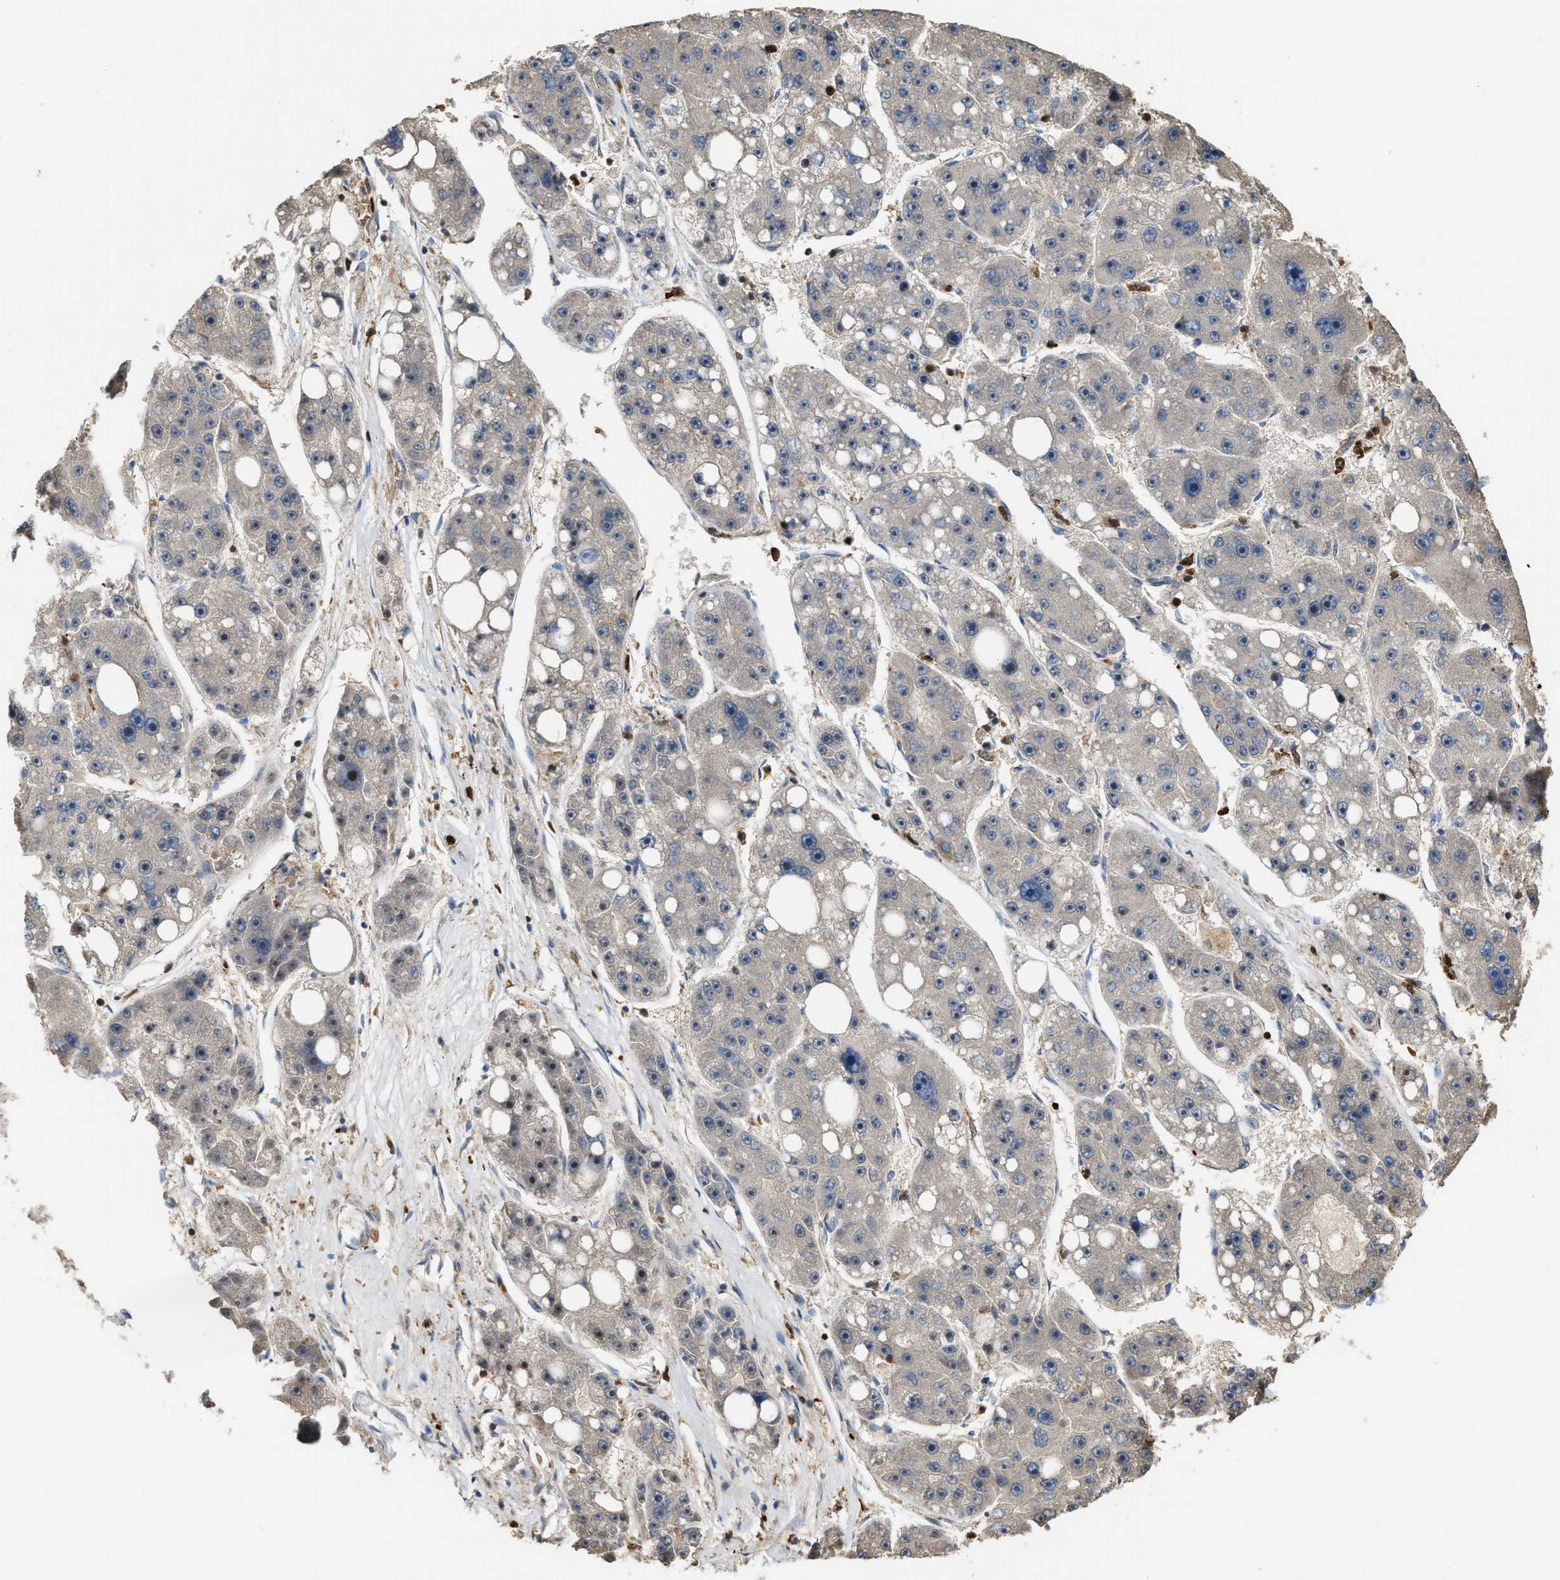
{"staining": {"intensity": "negative", "quantity": "none", "location": "none"}, "tissue": "liver cancer", "cell_type": "Tumor cells", "image_type": "cancer", "snomed": [{"axis": "morphology", "description": "Carcinoma, Hepatocellular, NOS"}, {"axis": "topography", "description": "Liver"}], "caption": "IHC image of neoplastic tissue: liver hepatocellular carcinoma stained with DAB (3,3'-diaminobenzidine) reveals no significant protein positivity in tumor cells.", "gene": "SERPINB5", "patient": {"sex": "female", "age": 61}}